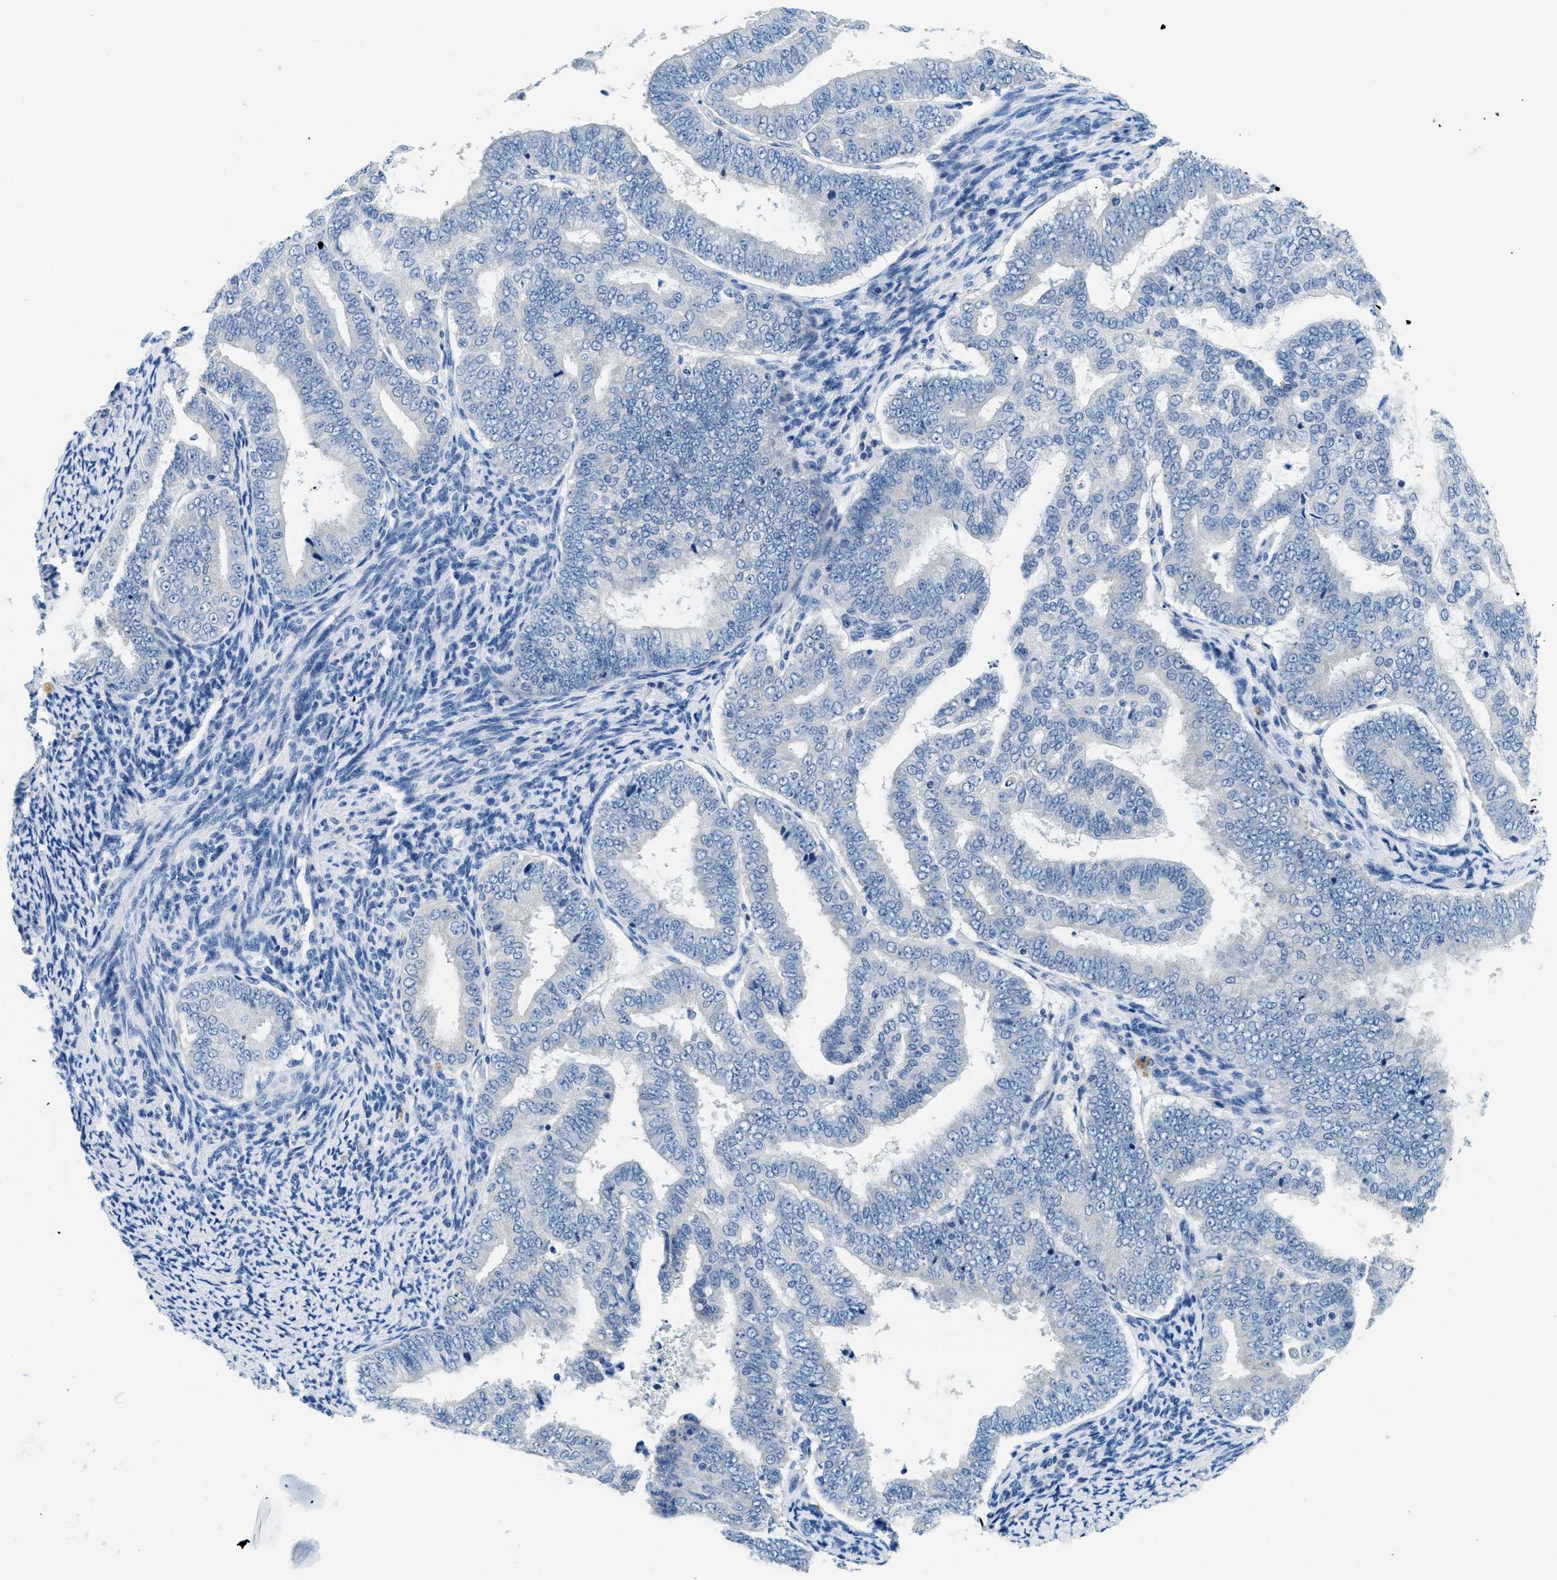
{"staining": {"intensity": "negative", "quantity": "none", "location": "none"}, "tissue": "endometrial cancer", "cell_type": "Tumor cells", "image_type": "cancer", "snomed": [{"axis": "morphology", "description": "Adenocarcinoma, NOS"}, {"axis": "topography", "description": "Endometrium"}], "caption": "DAB (3,3'-diaminobenzidine) immunohistochemical staining of adenocarcinoma (endometrial) exhibits no significant positivity in tumor cells.", "gene": "CLDN18", "patient": {"sex": "female", "age": 63}}